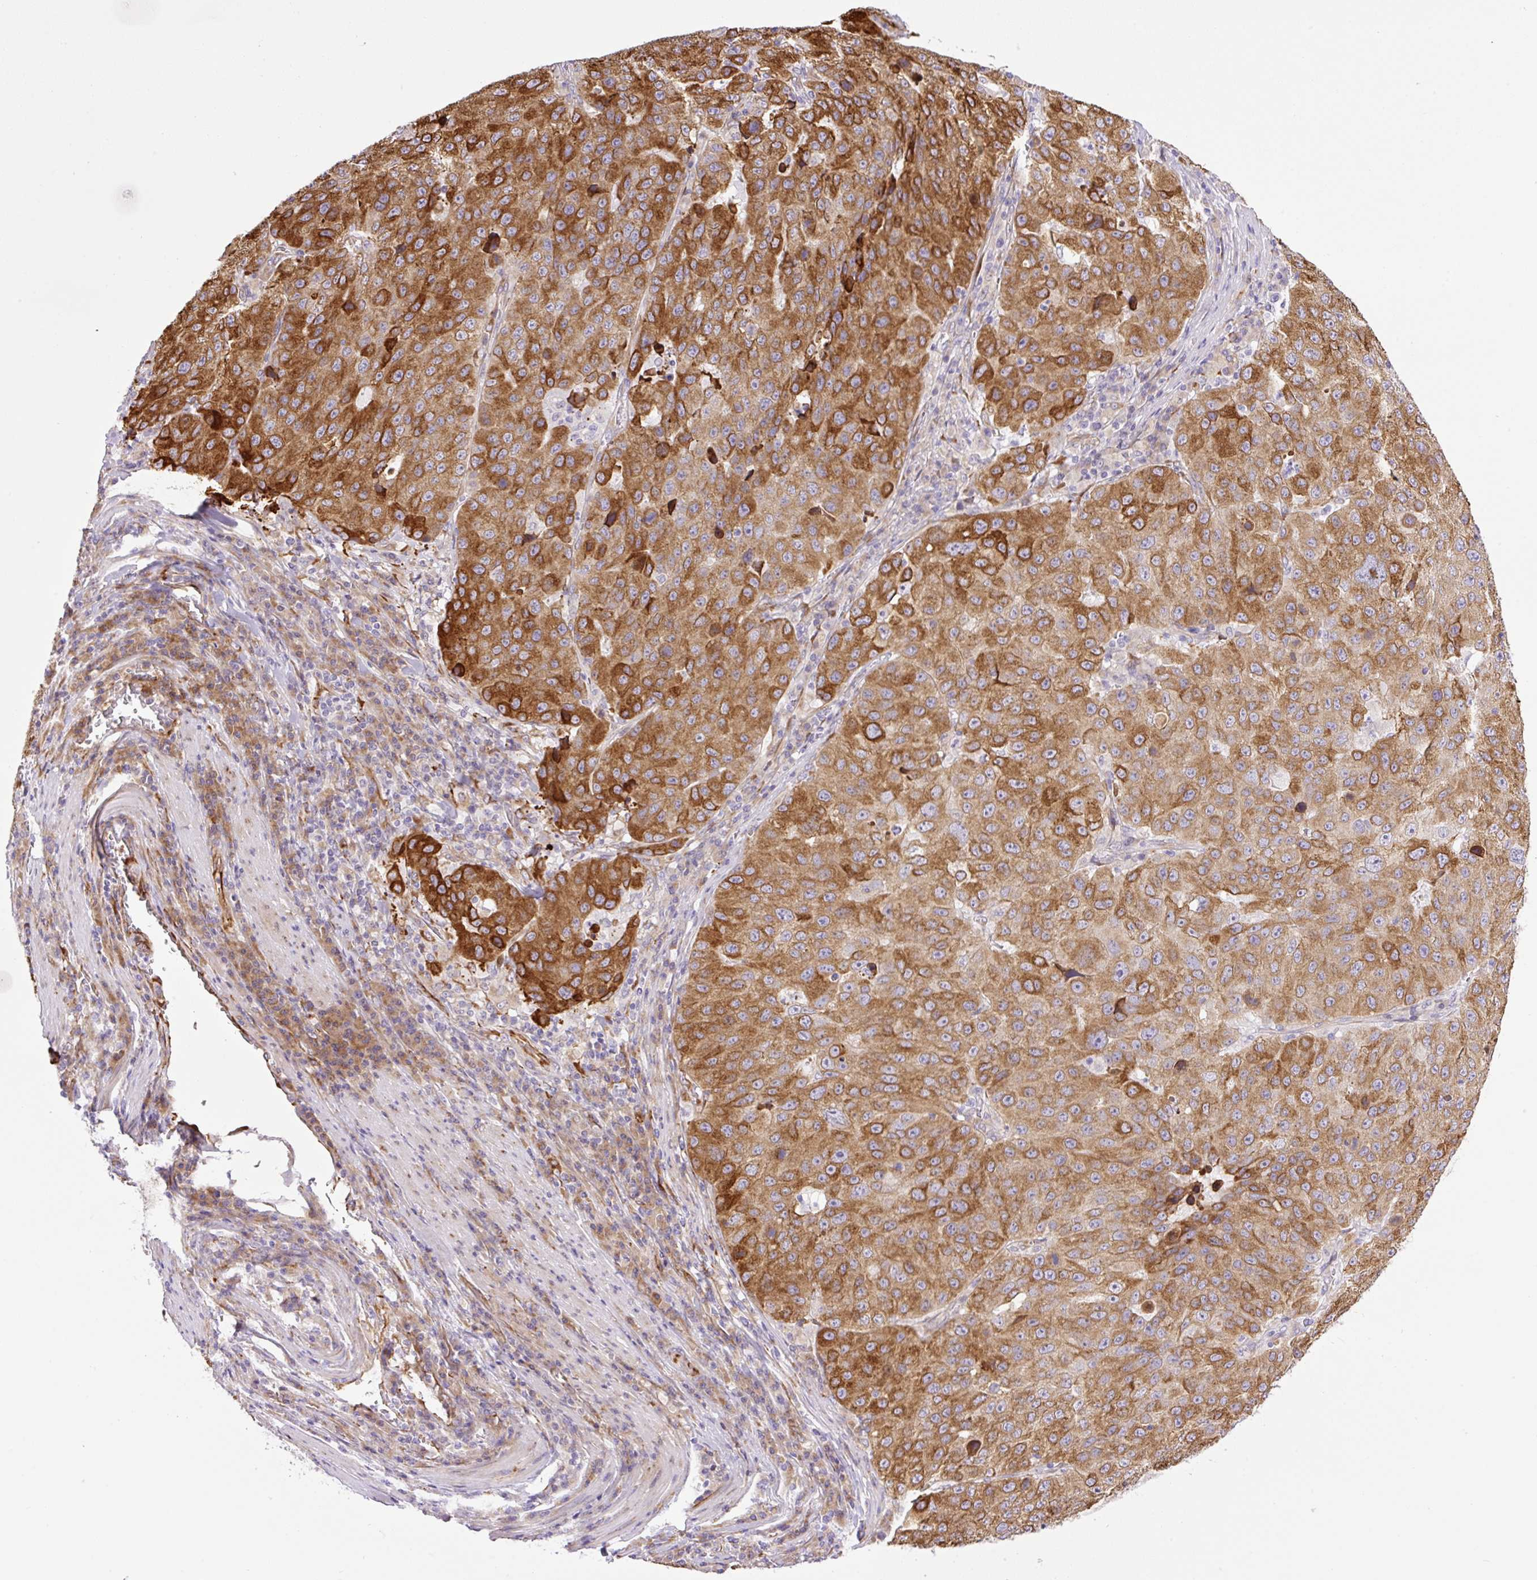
{"staining": {"intensity": "moderate", "quantity": ">75%", "location": "cytoplasmic/membranous"}, "tissue": "stomach cancer", "cell_type": "Tumor cells", "image_type": "cancer", "snomed": [{"axis": "morphology", "description": "Adenocarcinoma, NOS"}, {"axis": "topography", "description": "Stomach"}], "caption": "A micrograph showing moderate cytoplasmic/membranous expression in about >75% of tumor cells in stomach cancer, as visualized by brown immunohistochemical staining.", "gene": "RAB30", "patient": {"sex": "male", "age": 71}}